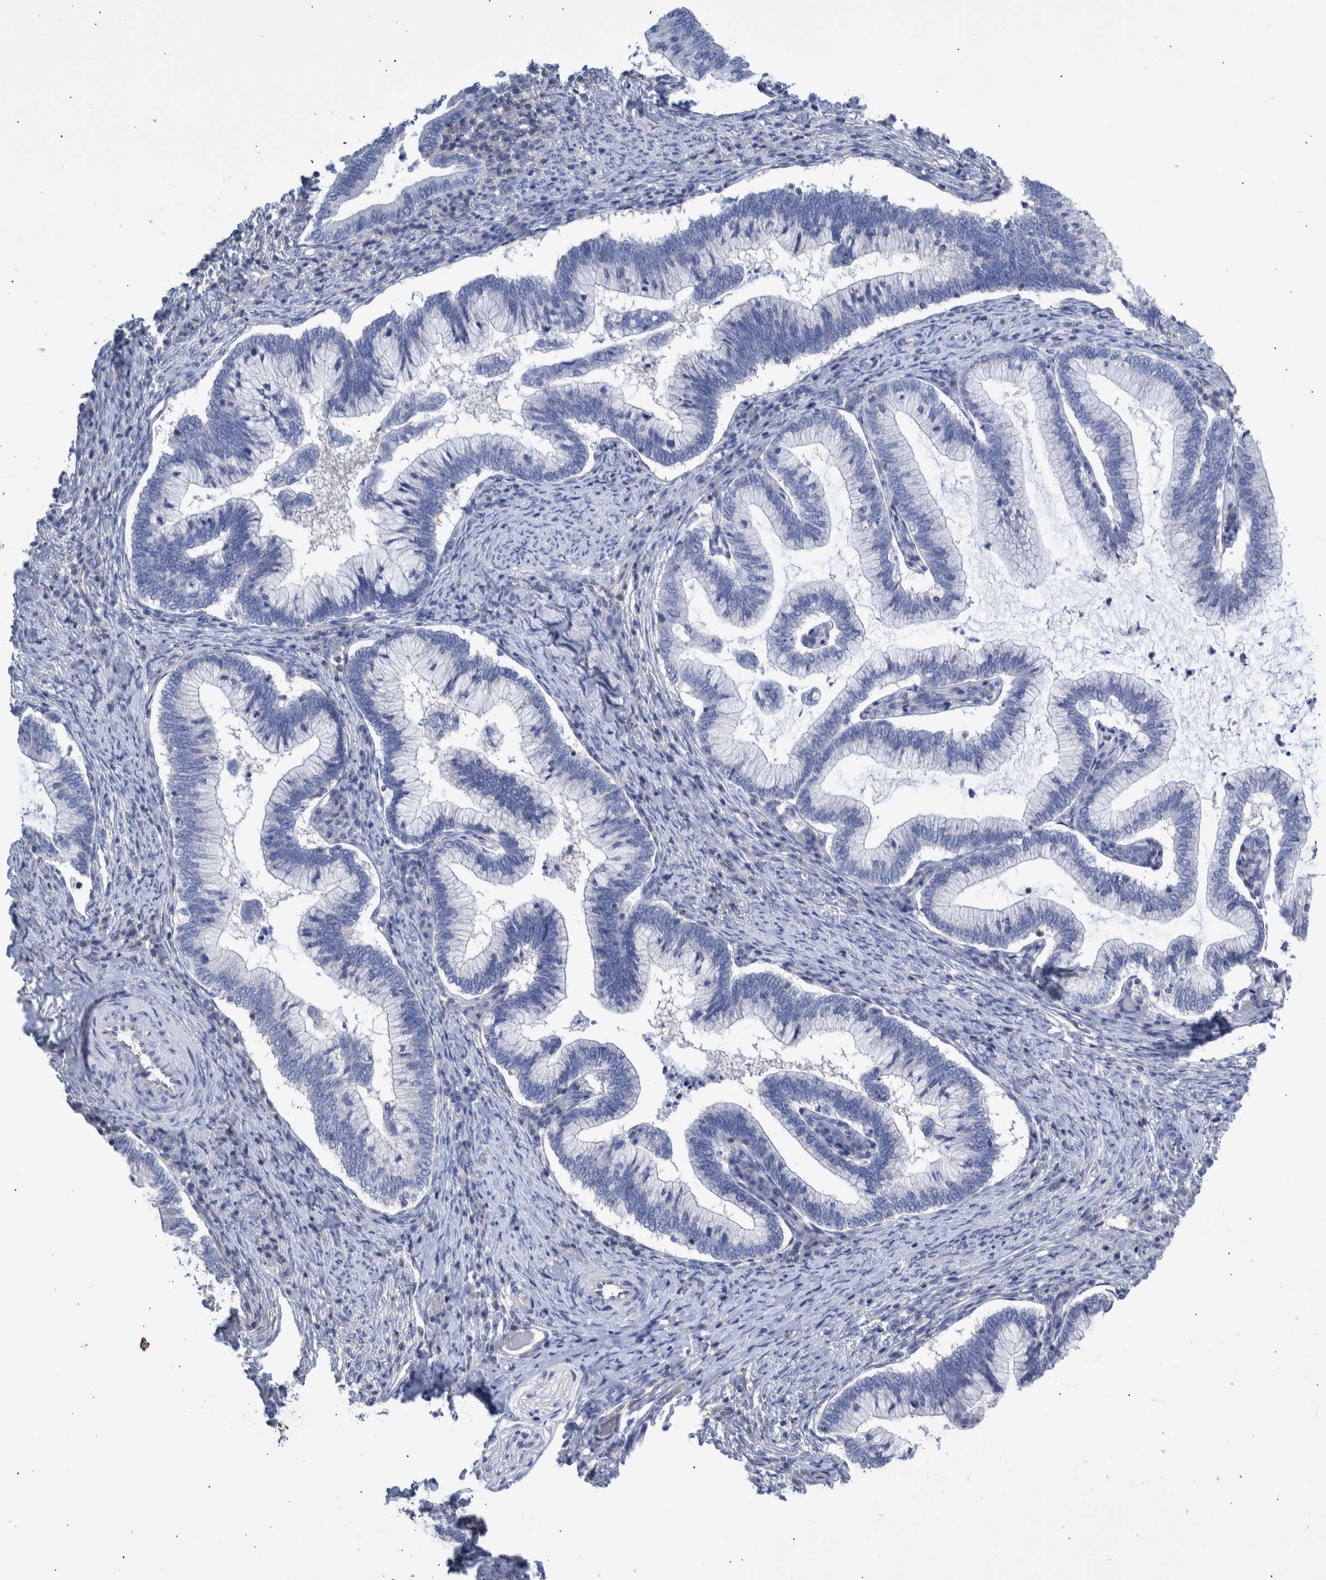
{"staining": {"intensity": "negative", "quantity": "none", "location": "none"}, "tissue": "cervical cancer", "cell_type": "Tumor cells", "image_type": "cancer", "snomed": [{"axis": "morphology", "description": "Adenocarcinoma, NOS"}, {"axis": "topography", "description": "Cervix"}], "caption": "Protein analysis of adenocarcinoma (cervical) demonstrates no significant positivity in tumor cells.", "gene": "PPP3CC", "patient": {"sex": "female", "age": 36}}